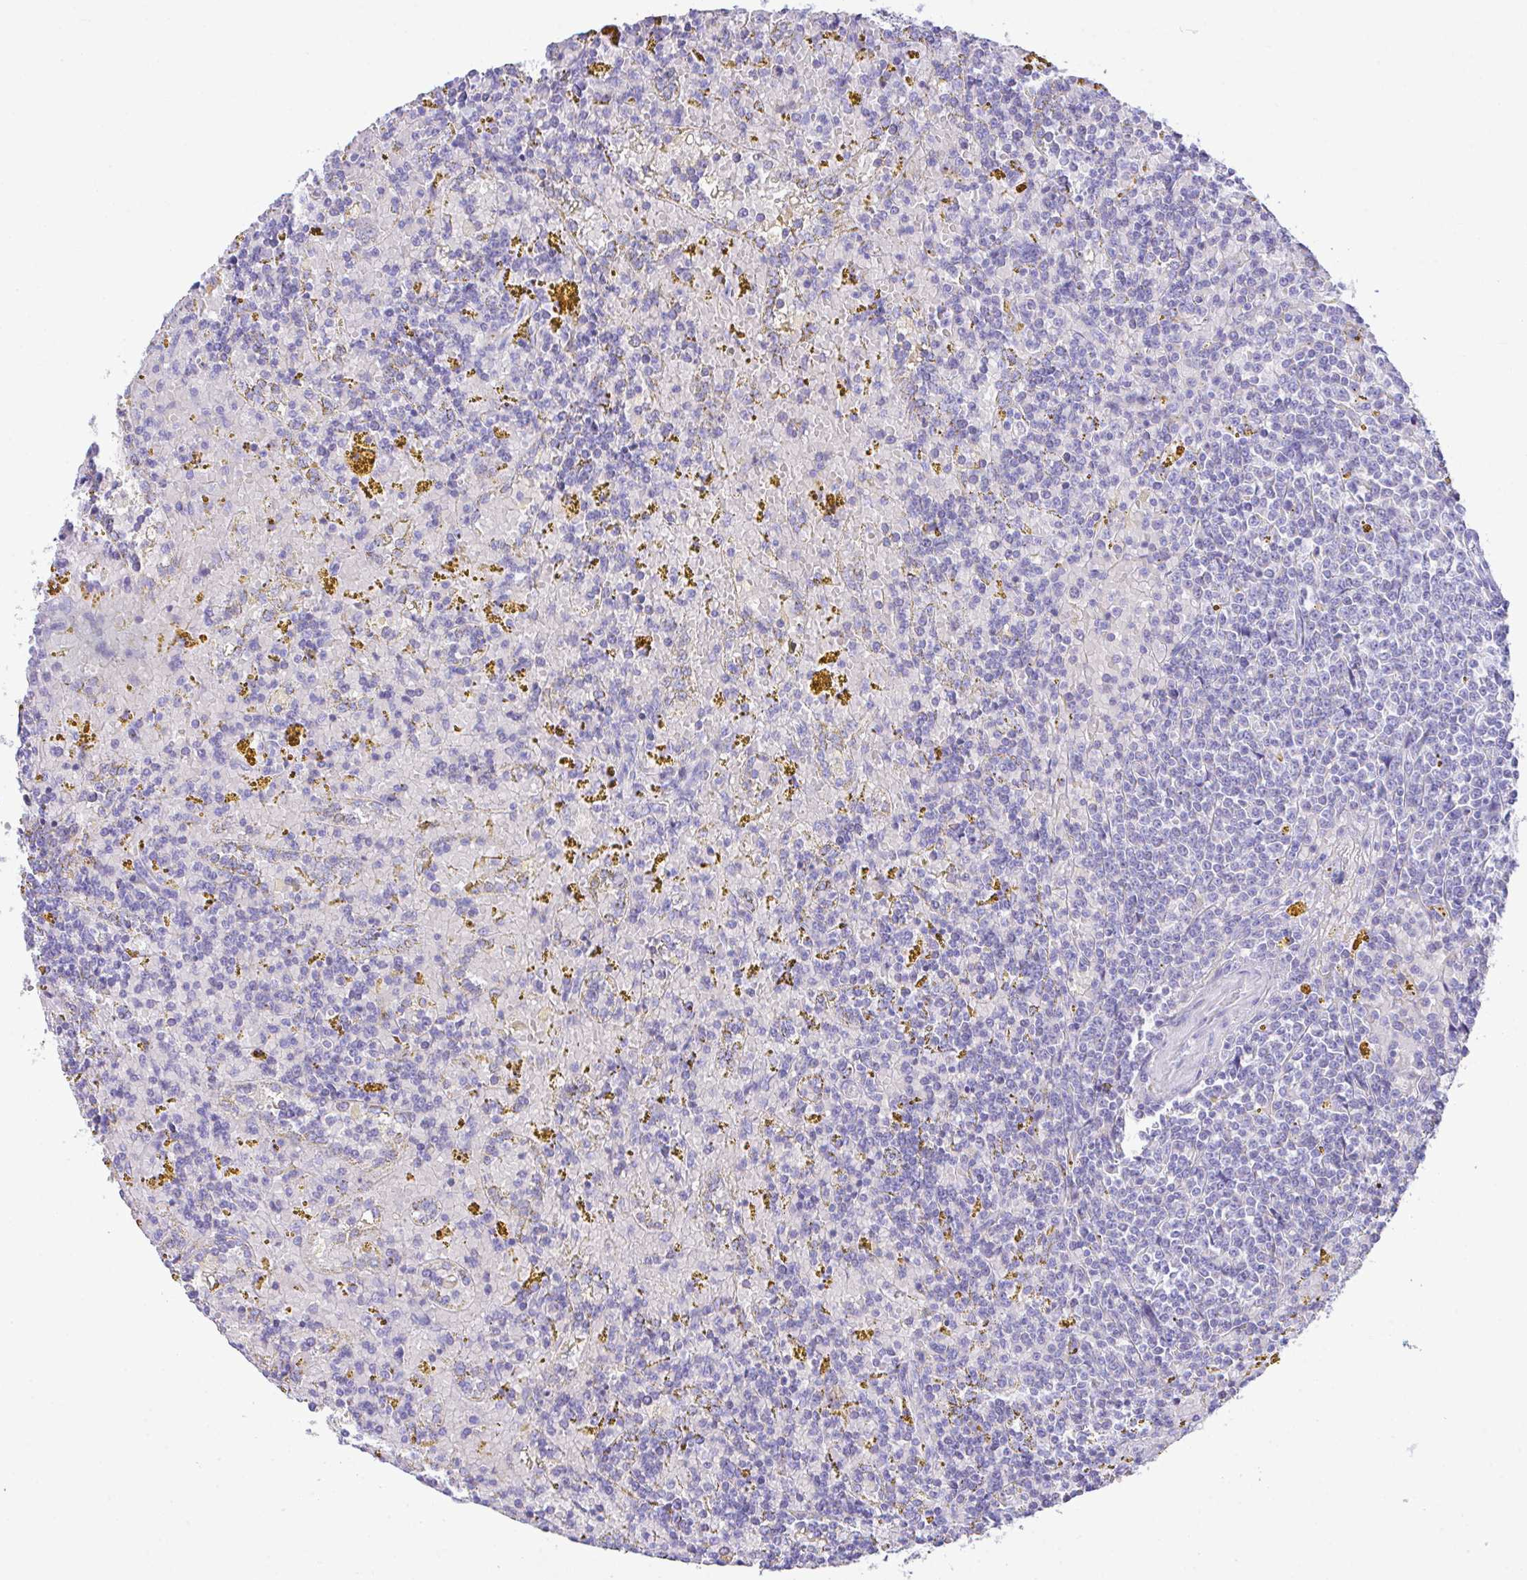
{"staining": {"intensity": "negative", "quantity": "none", "location": "none"}, "tissue": "lymphoma", "cell_type": "Tumor cells", "image_type": "cancer", "snomed": [{"axis": "morphology", "description": "Malignant lymphoma, non-Hodgkin's type, Low grade"}, {"axis": "topography", "description": "Spleen"}, {"axis": "topography", "description": "Lymph node"}], "caption": "This is a histopathology image of immunohistochemistry (IHC) staining of malignant lymphoma, non-Hodgkin's type (low-grade), which shows no positivity in tumor cells.", "gene": "NLRP8", "patient": {"sex": "female", "age": 66}}